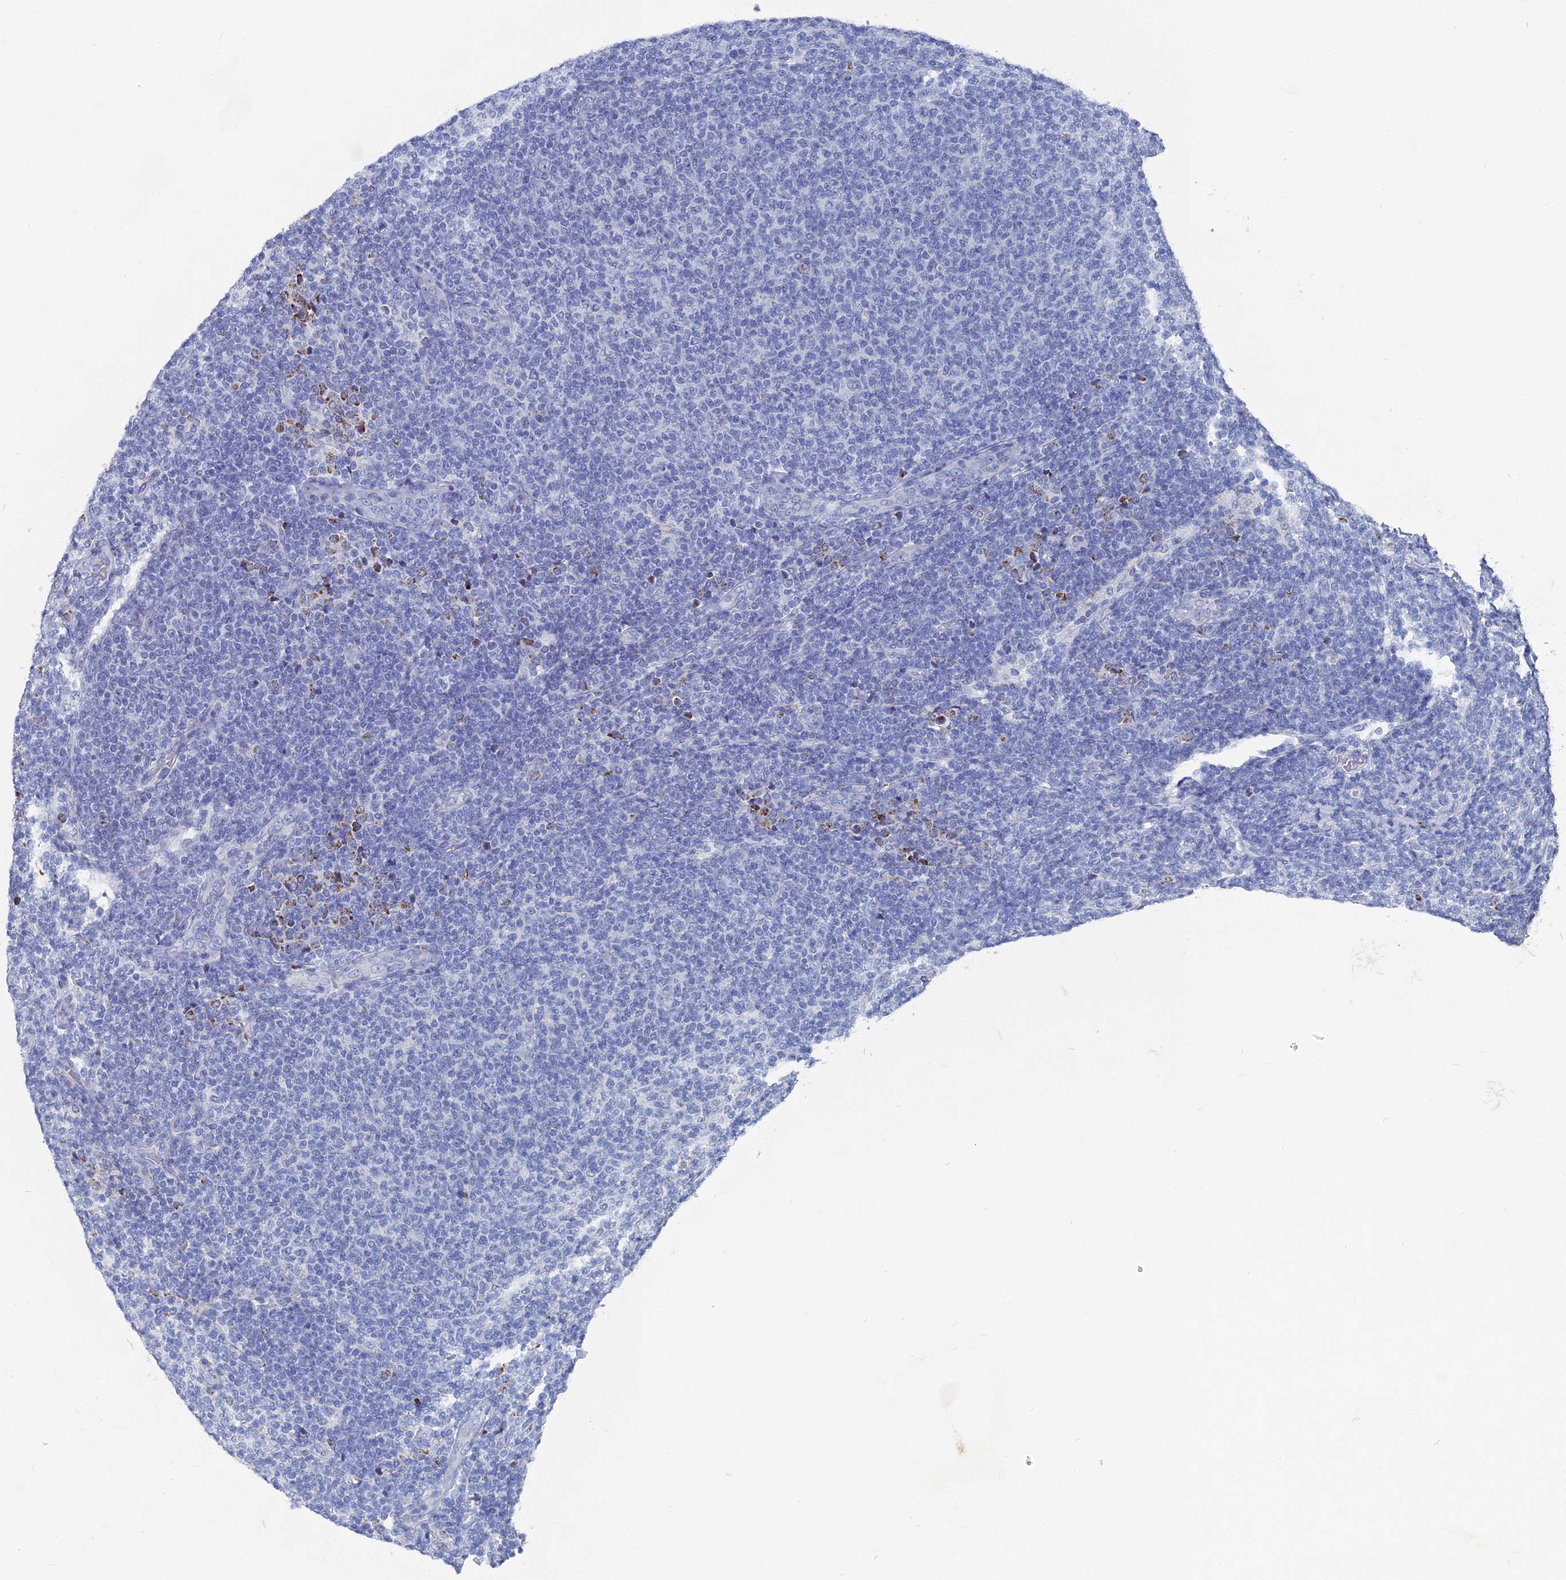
{"staining": {"intensity": "negative", "quantity": "none", "location": "none"}, "tissue": "lymphoma", "cell_type": "Tumor cells", "image_type": "cancer", "snomed": [{"axis": "morphology", "description": "Malignant lymphoma, non-Hodgkin's type, Low grade"}, {"axis": "topography", "description": "Lymph node"}], "caption": "Tumor cells show no significant protein positivity in lymphoma.", "gene": "HIGD1A", "patient": {"sex": "male", "age": 66}}